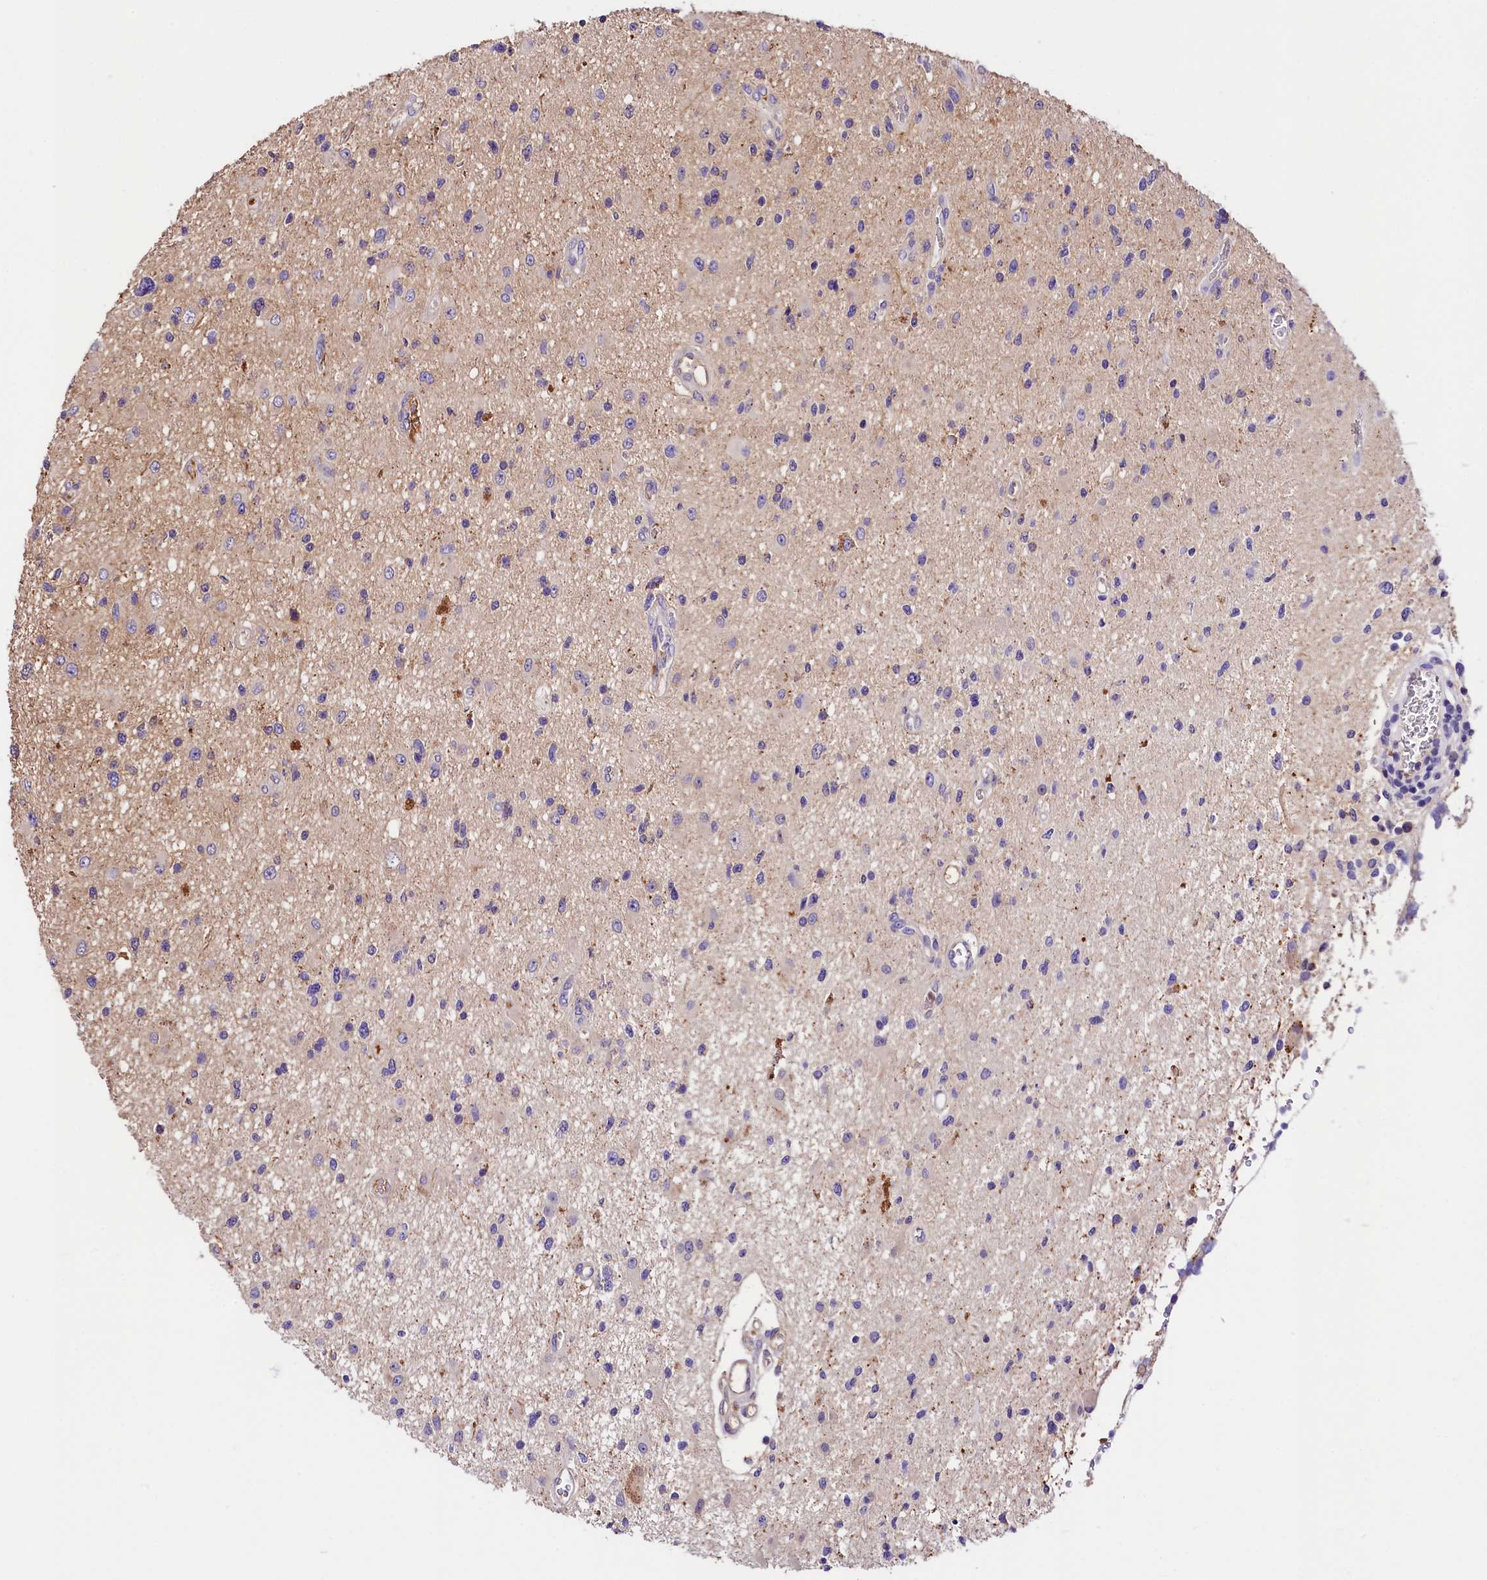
{"staining": {"intensity": "negative", "quantity": "none", "location": "none"}, "tissue": "glioma", "cell_type": "Tumor cells", "image_type": "cancer", "snomed": [{"axis": "morphology", "description": "Glioma, malignant, High grade"}, {"axis": "topography", "description": "Brain"}], "caption": "IHC of glioma reveals no staining in tumor cells.", "gene": "ARMC6", "patient": {"sex": "male", "age": 33}}